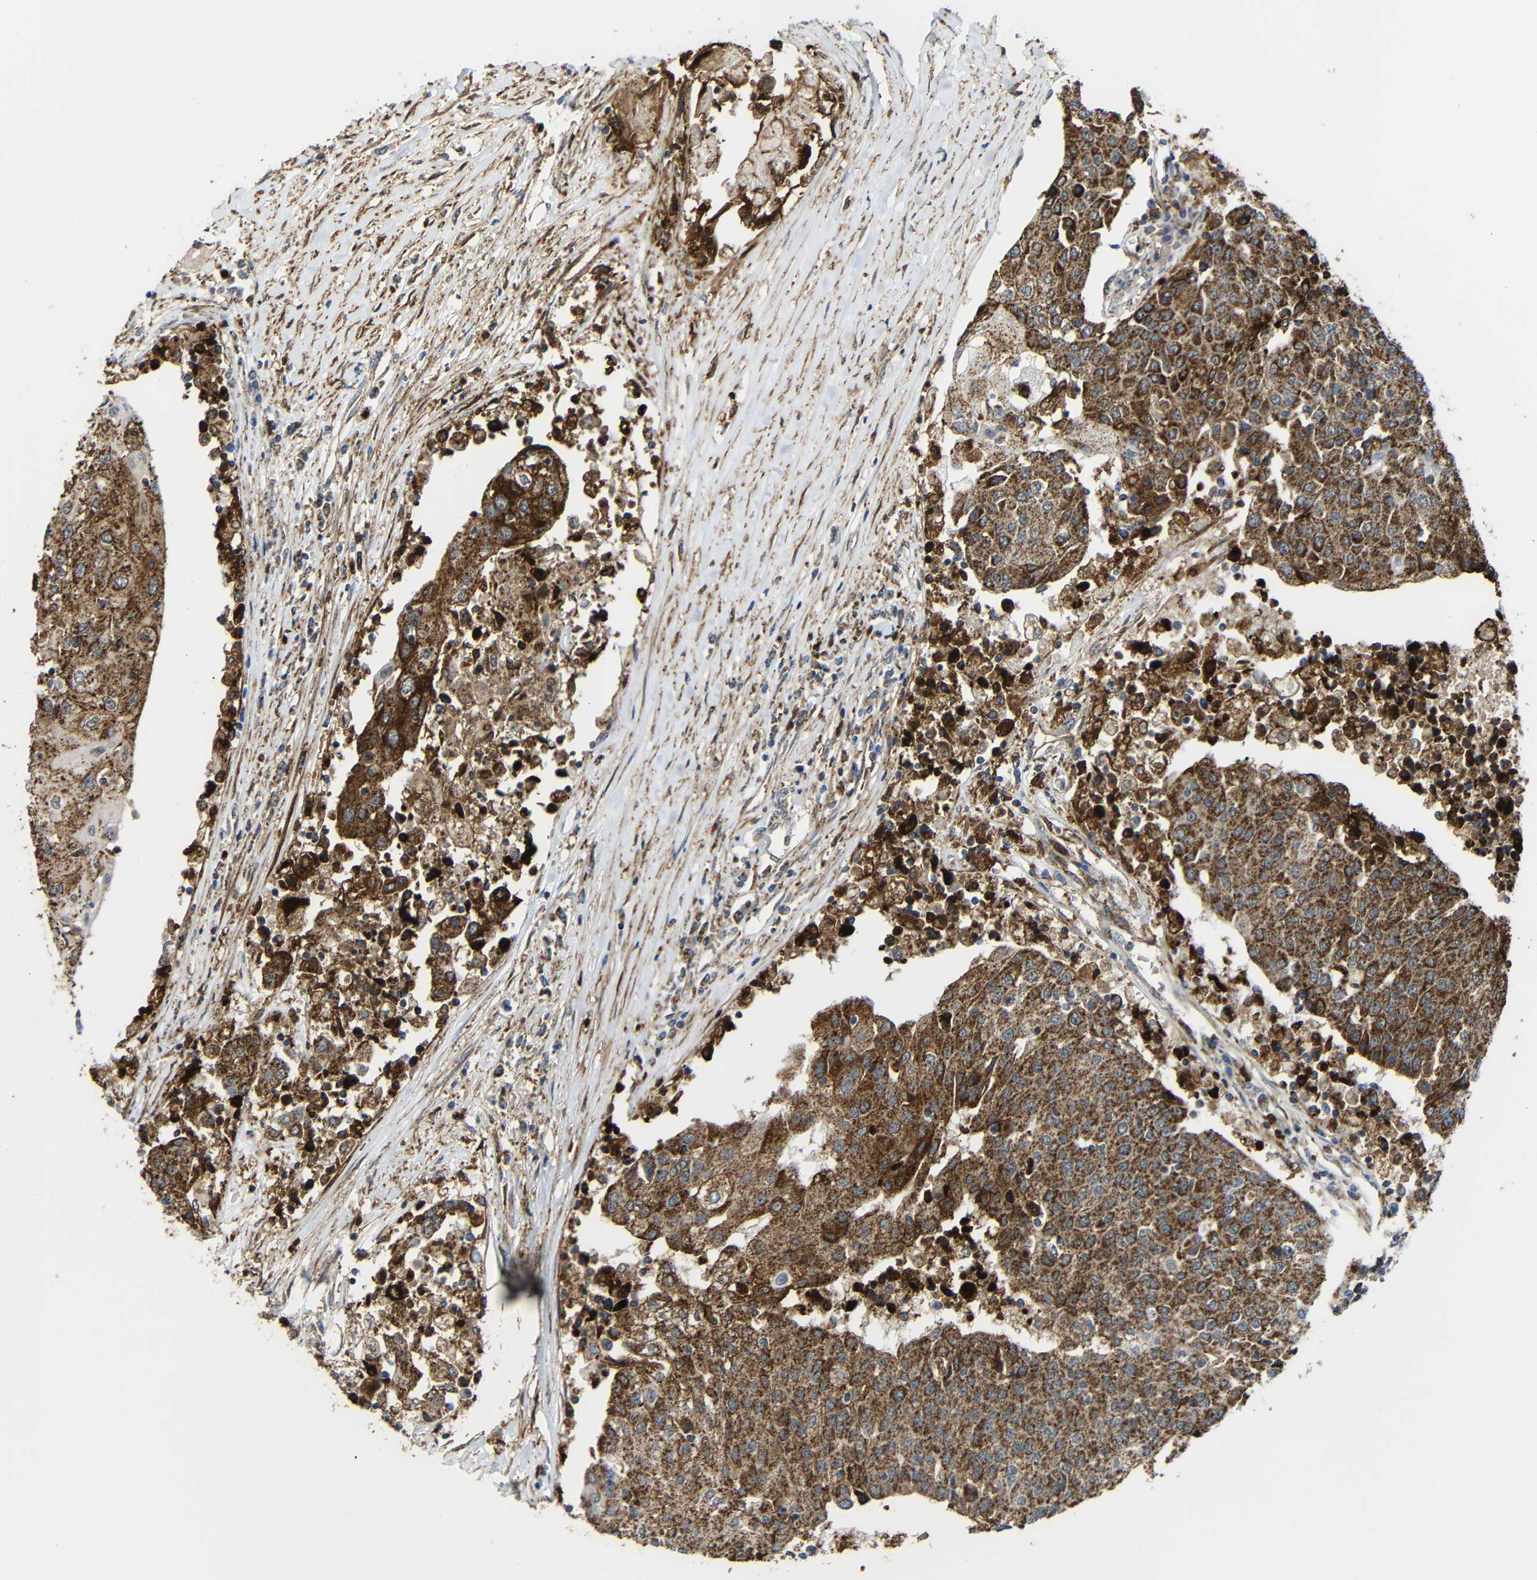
{"staining": {"intensity": "moderate", "quantity": ">75%", "location": "cytoplasmic/membranous"}, "tissue": "urothelial cancer", "cell_type": "Tumor cells", "image_type": "cancer", "snomed": [{"axis": "morphology", "description": "Urothelial carcinoma, High grade"}, {"axis": "topography", "description": "Urinary bladder"}], "caption": "A micrograph of urothelial cancer stained for a protein reveals moderate cytoplasmic/membranous brown staining in tumor cells. The staining is performed using DAB brown chromogen to label protein expression. The nuclei are counter-stained blue using hematoxylin.", "gene": "C1GALT1", "patient": {"sex": "female", "age": 85}}